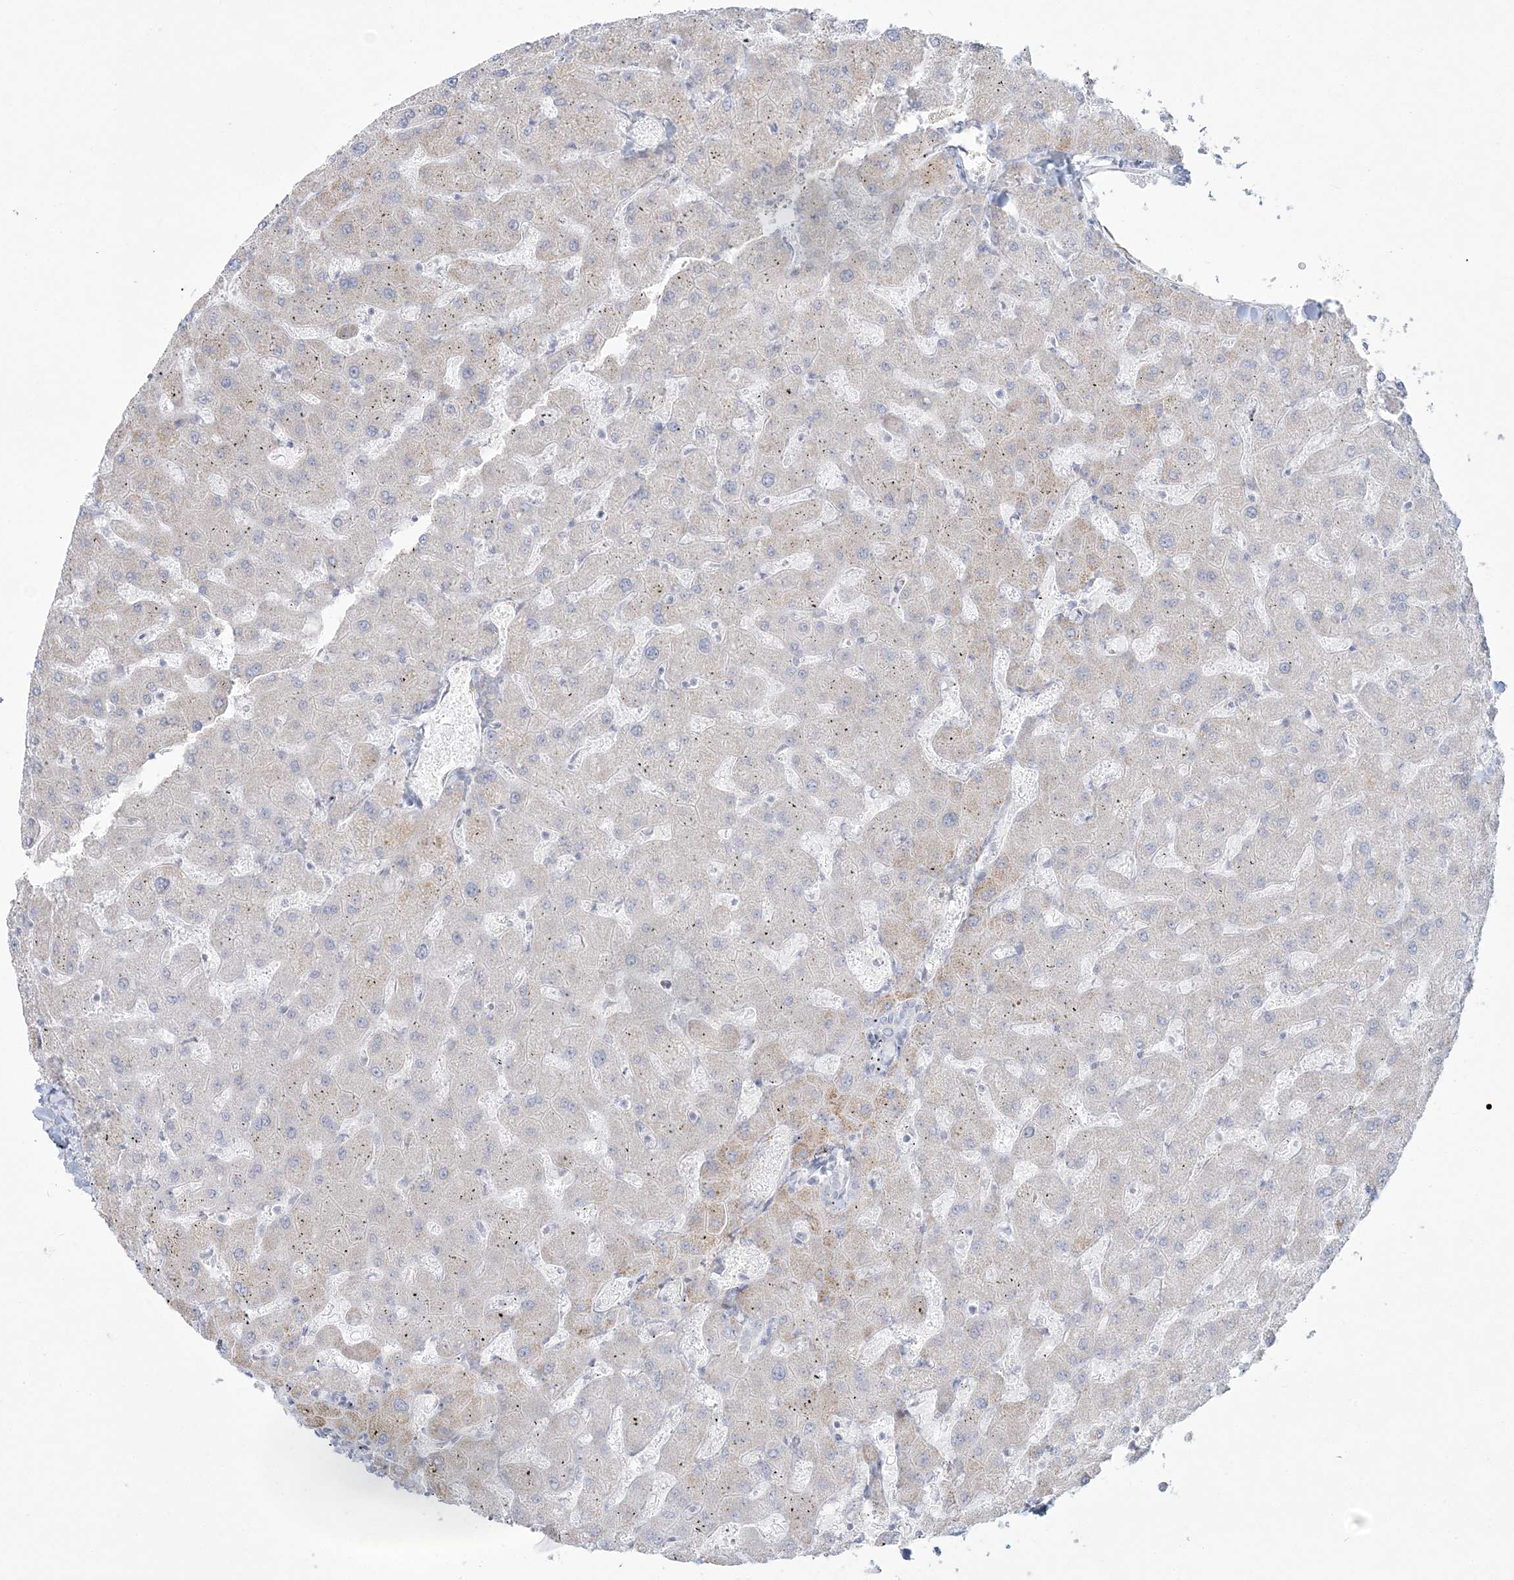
{"staining": {"intensity": "negative", "quantity": "none", "location": "none"}, "tissue": "liver", "cell_type": "Cholangiocytes", "image_type": "normal", "snomed": [{"axis": "morphology", "description": "Normal tissue, NOS"}, {"axis": "topography", "description": "Liver"}], "caption": "Cholangiocytes show no significant protein expression in benign liver. Brightfield microscopy of immunohistochemistry stained with DAB (brown) and hematoxylin (blue), captured at high magnification.", "gene": "ENSG00000288637", "patient": {"sex": "female", "age": 63}}